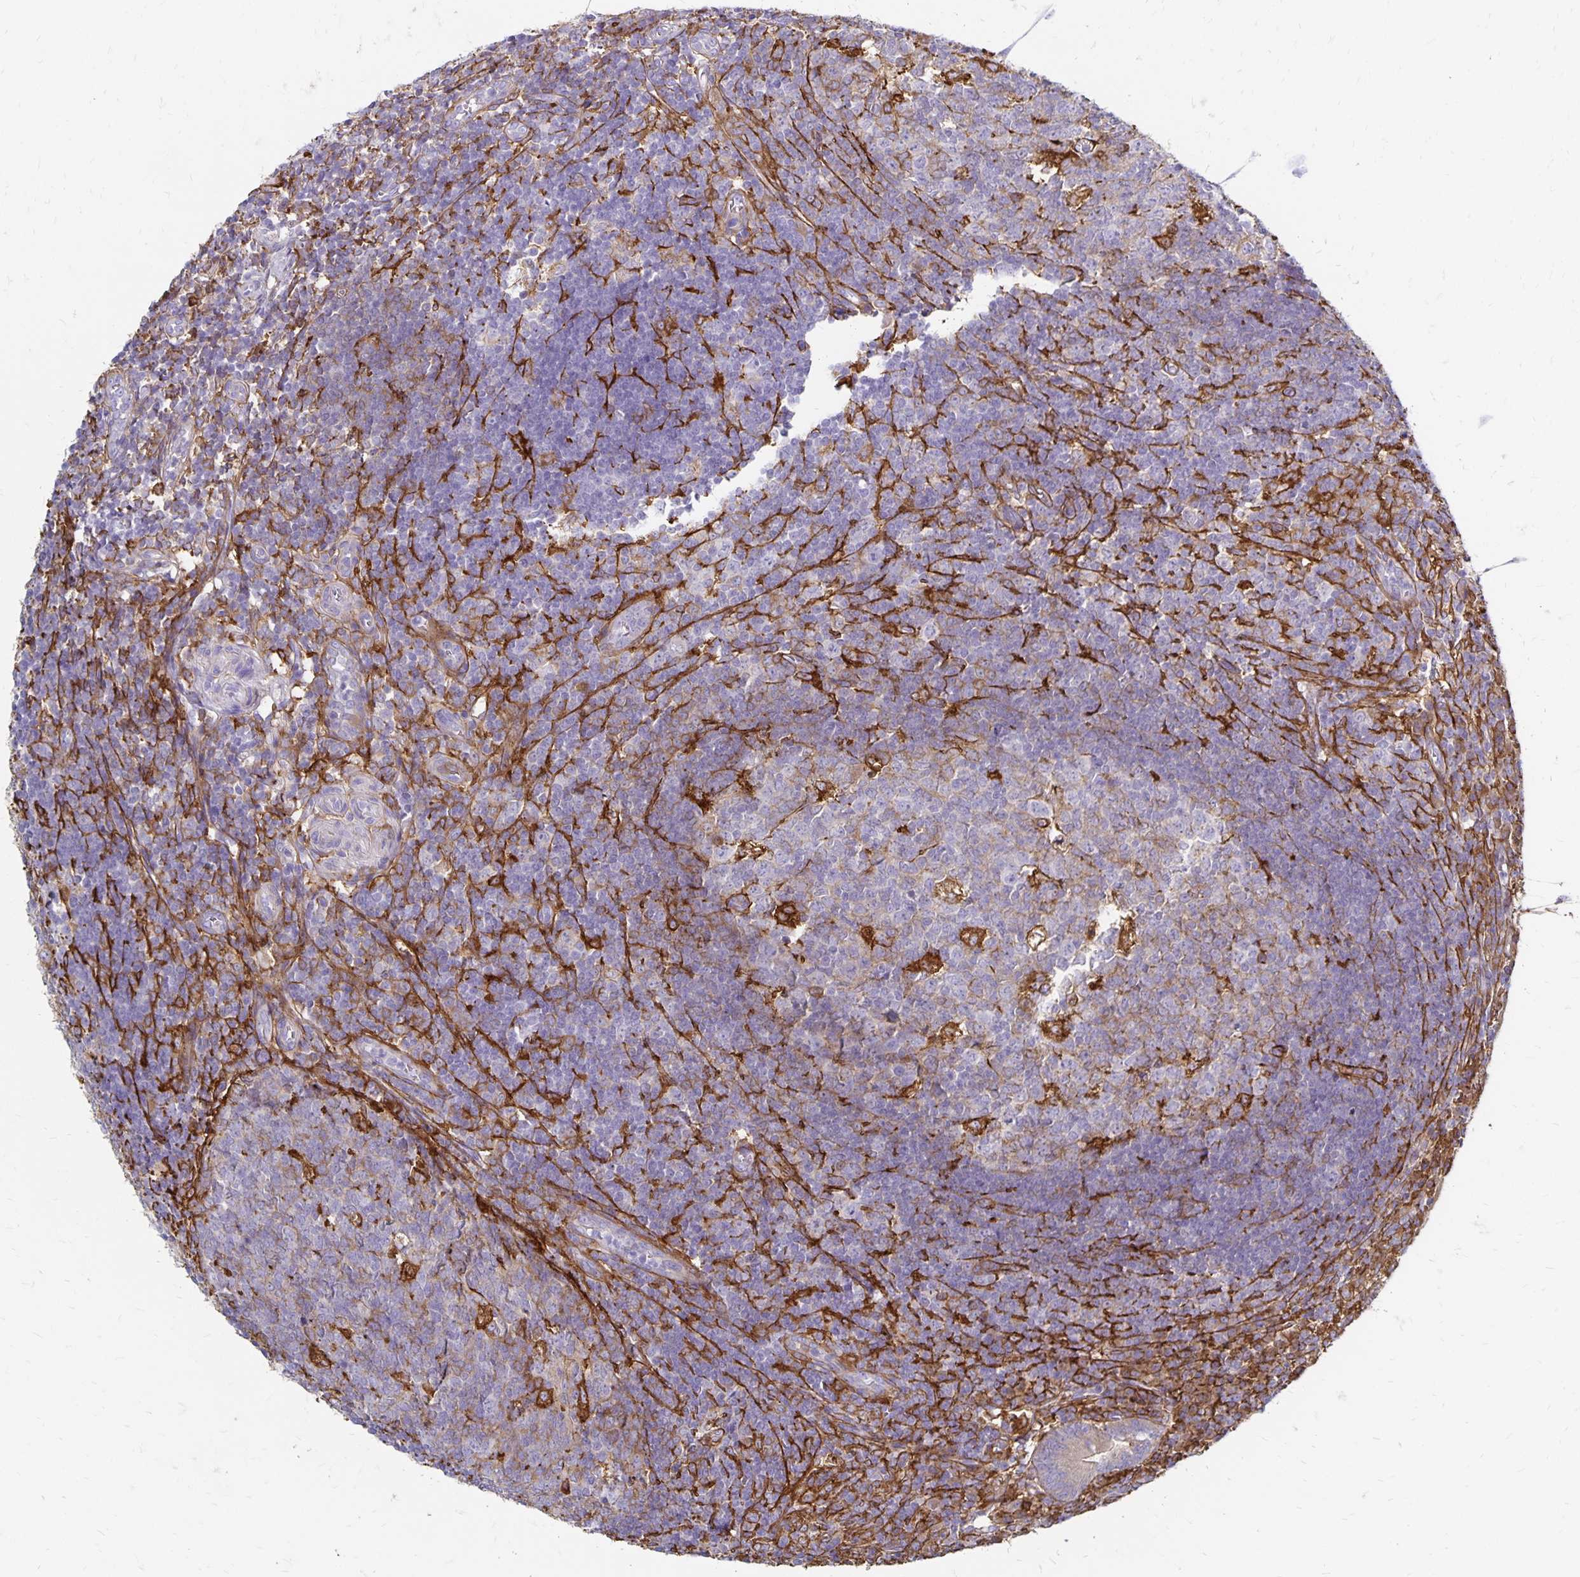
{"staining": {"intensity": "weak", "quantity": ">75%", "location": "cytoplasmic/membranous"}, "tissue": "appendix", "cell_type": "Glandular cells", "image_type": "normal", "snomed": [{"axis": "morphology", "description": "Normal tissue, NOS"}, {"axis": "topography", "description": "Appendix"}], "caption": "A high-resolution photomicrograph shows IHC staining of normal appendix, which demonstrates weak cytoplasmic/membranous staining in about >75% of glandular cells. (Stains: DAB in brown, nuclei in blue, Microscopy: brightfield microscopy at high magnification).", "gene": "TNS3", "patient": {"sex": "male", "age": 18}}